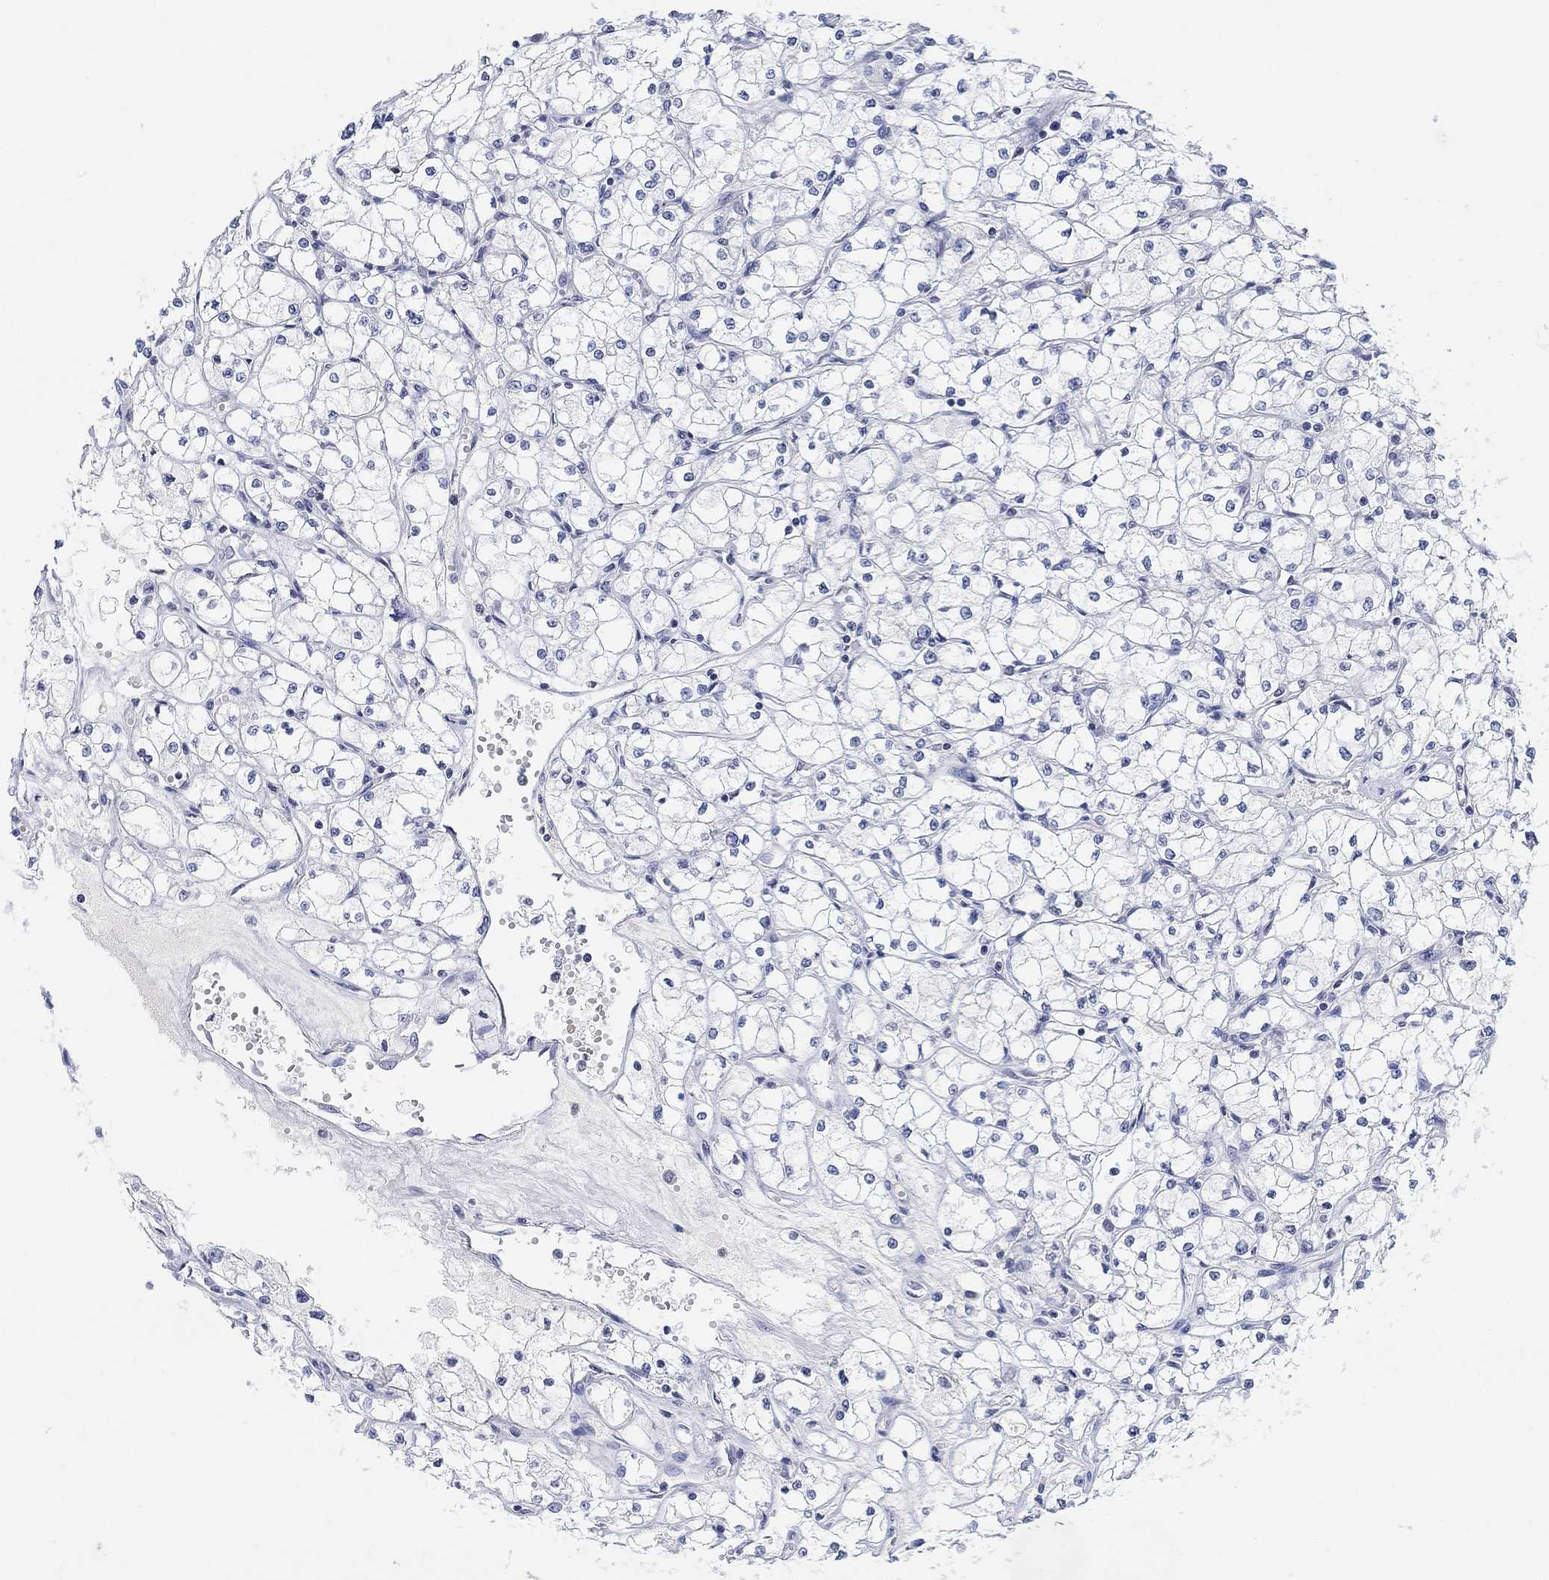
{"staining": {"intensity": "negative", "quantity": "none", "location": "none"}, "tissue": "renal cancer", "cell_type": "Tumor cells", "image_type": "cancer", "snomed": [{"axis": "morphology", "description": "Adenocarcinoma, NOS"}, {"axis": "topography", "description": "Kidney"}], "caption": "Human adenocarcinoma (renal) stained for a protein using immunohistochemistry displays no staining in tumor cells.", "gene": "ATP6V1E2", "patient": {"sex": "male", "age": 67}}